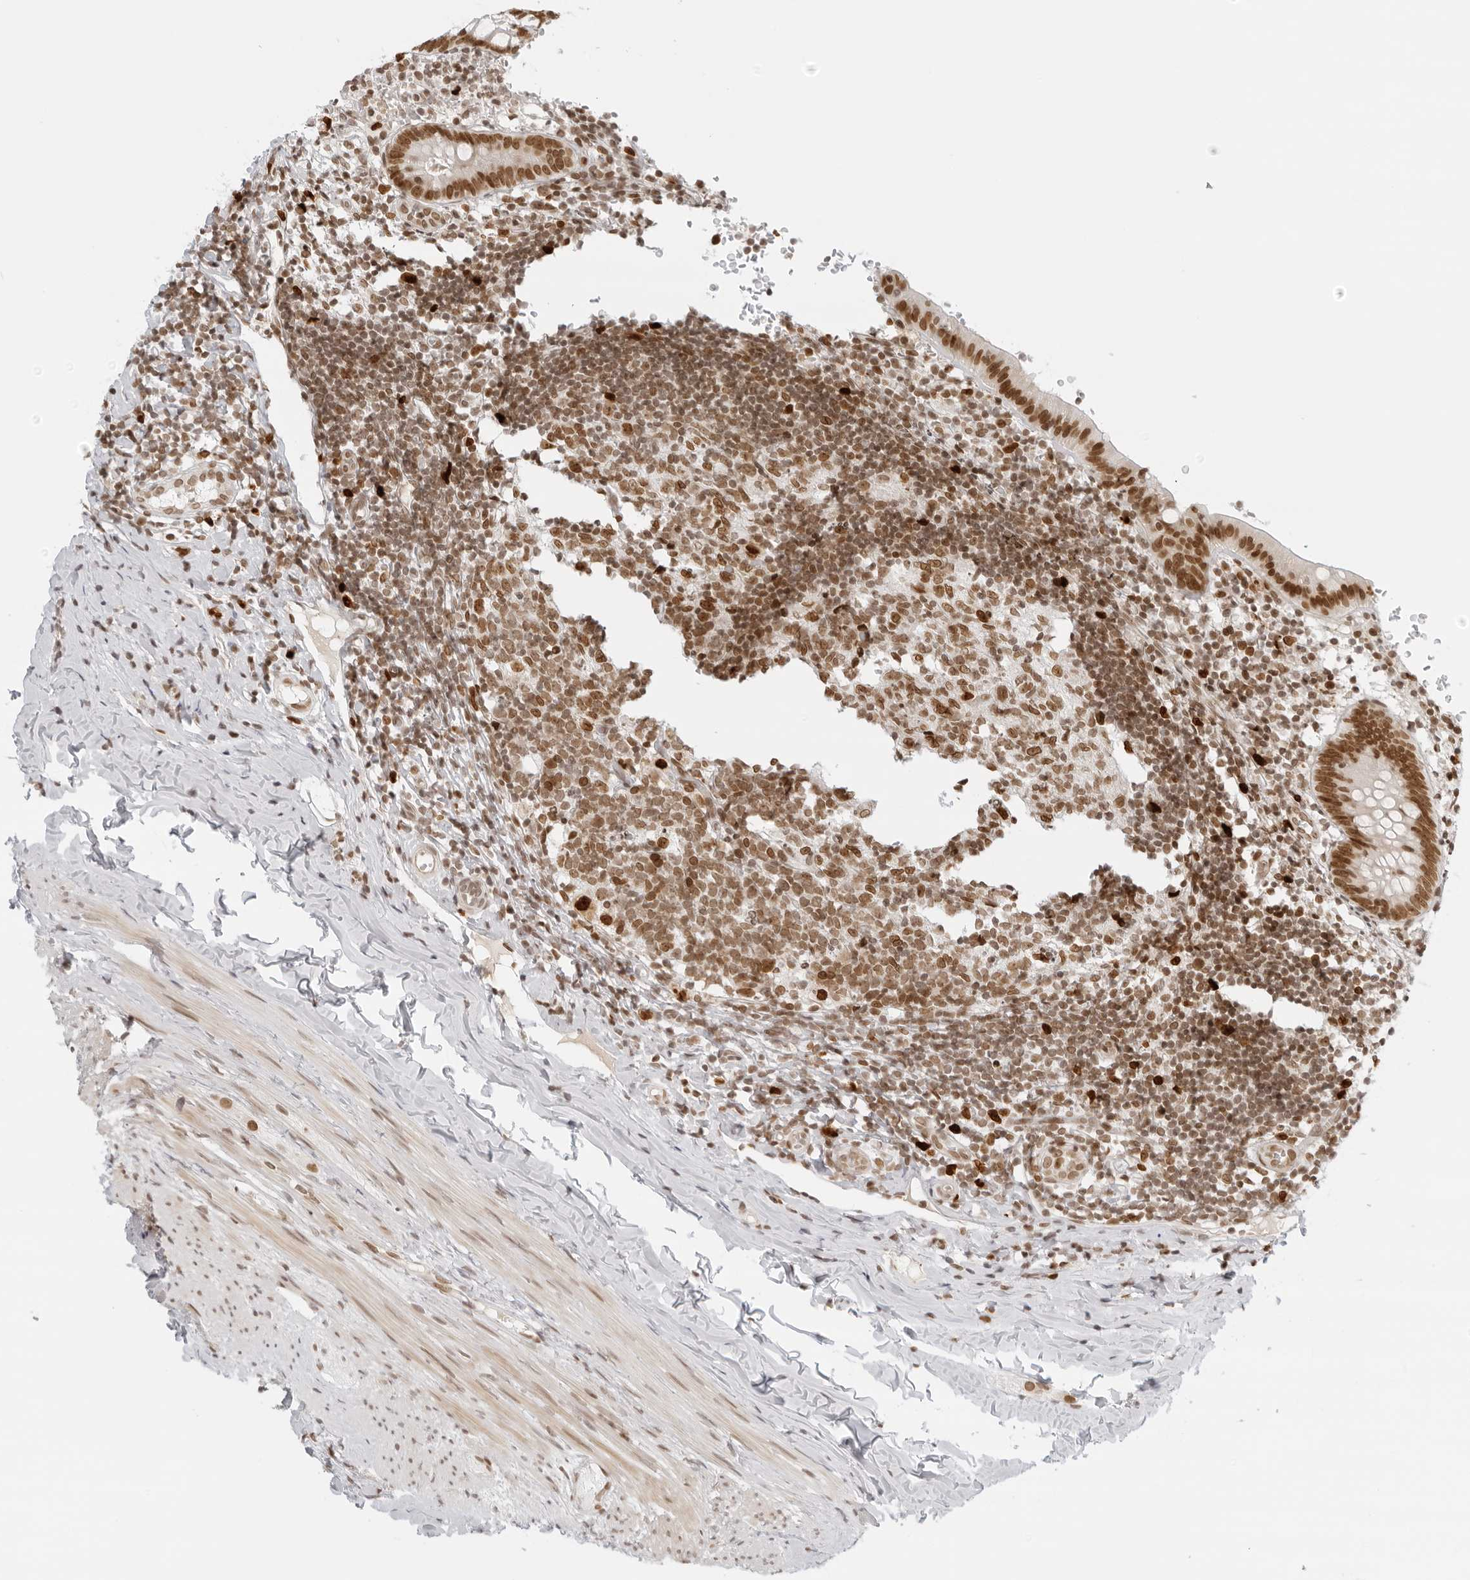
{"staining": {"intensity": "moderate", "quantity": ">75%", "location": "nuclear"}, "tissue": "appendix", "cell_type": "Glandular cells", "image_type": "normal", "snomed": [{"axis": "morphology", "description": "Normal tissue, NOS"}, {"axis": "topography", "description": "Appendix"}], "caption": "An IHC micrograph of unremarkable tissue is shown. Protein staining in brown labels moderate nuclear positivity in appendix within glandular cells. The staining was performed using DAB (3,3'-diaminobenzidine) to visualize the protein expression in brown, while the nuclei were stained in blue with hematoxylin (Magnification: 20x).", "gene": "RCC1", "patient": {"sex": "male", "age": 8}}